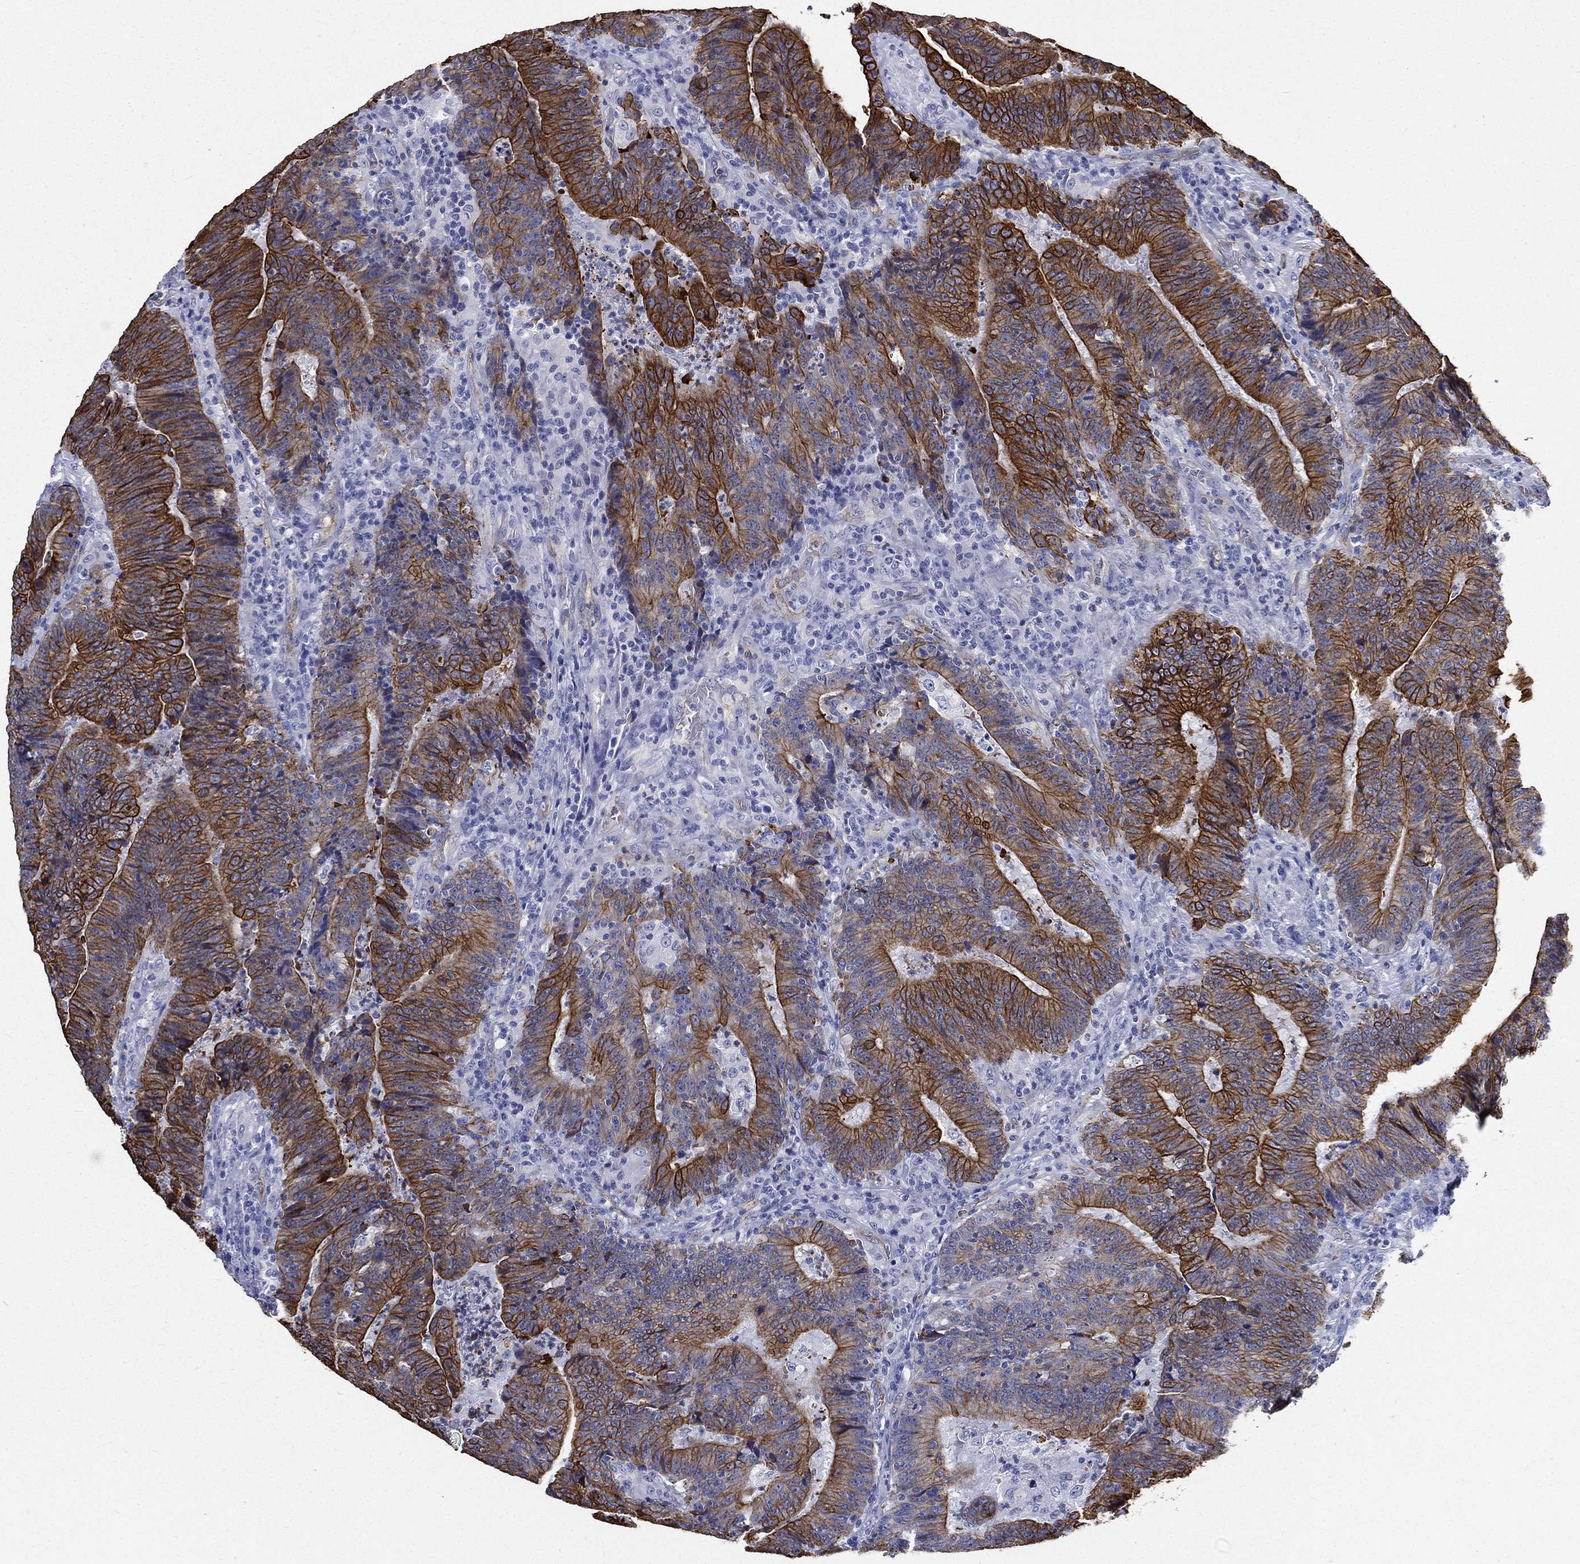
{"staining": {"intensity": "strong", "quantity": "25%-75%", "location": "cytoplasmic/membranous"}, "tissue": "colorectal cancer", "cell_type": "Tumor cells", "image_type": "cancer", "snomed": [{"axis": "morphology", "description": "Adenocarcinoma, NOS"}, {"axis": "topography", "description": "Colon"}], "caption": "Tumor cells reveal strong cytoplasmic/membranous staining in approximately 25%-75% of cells in colorectal cancer.", "gene": "NEDD9", "patient": {"sex": "female", "age": 75}}